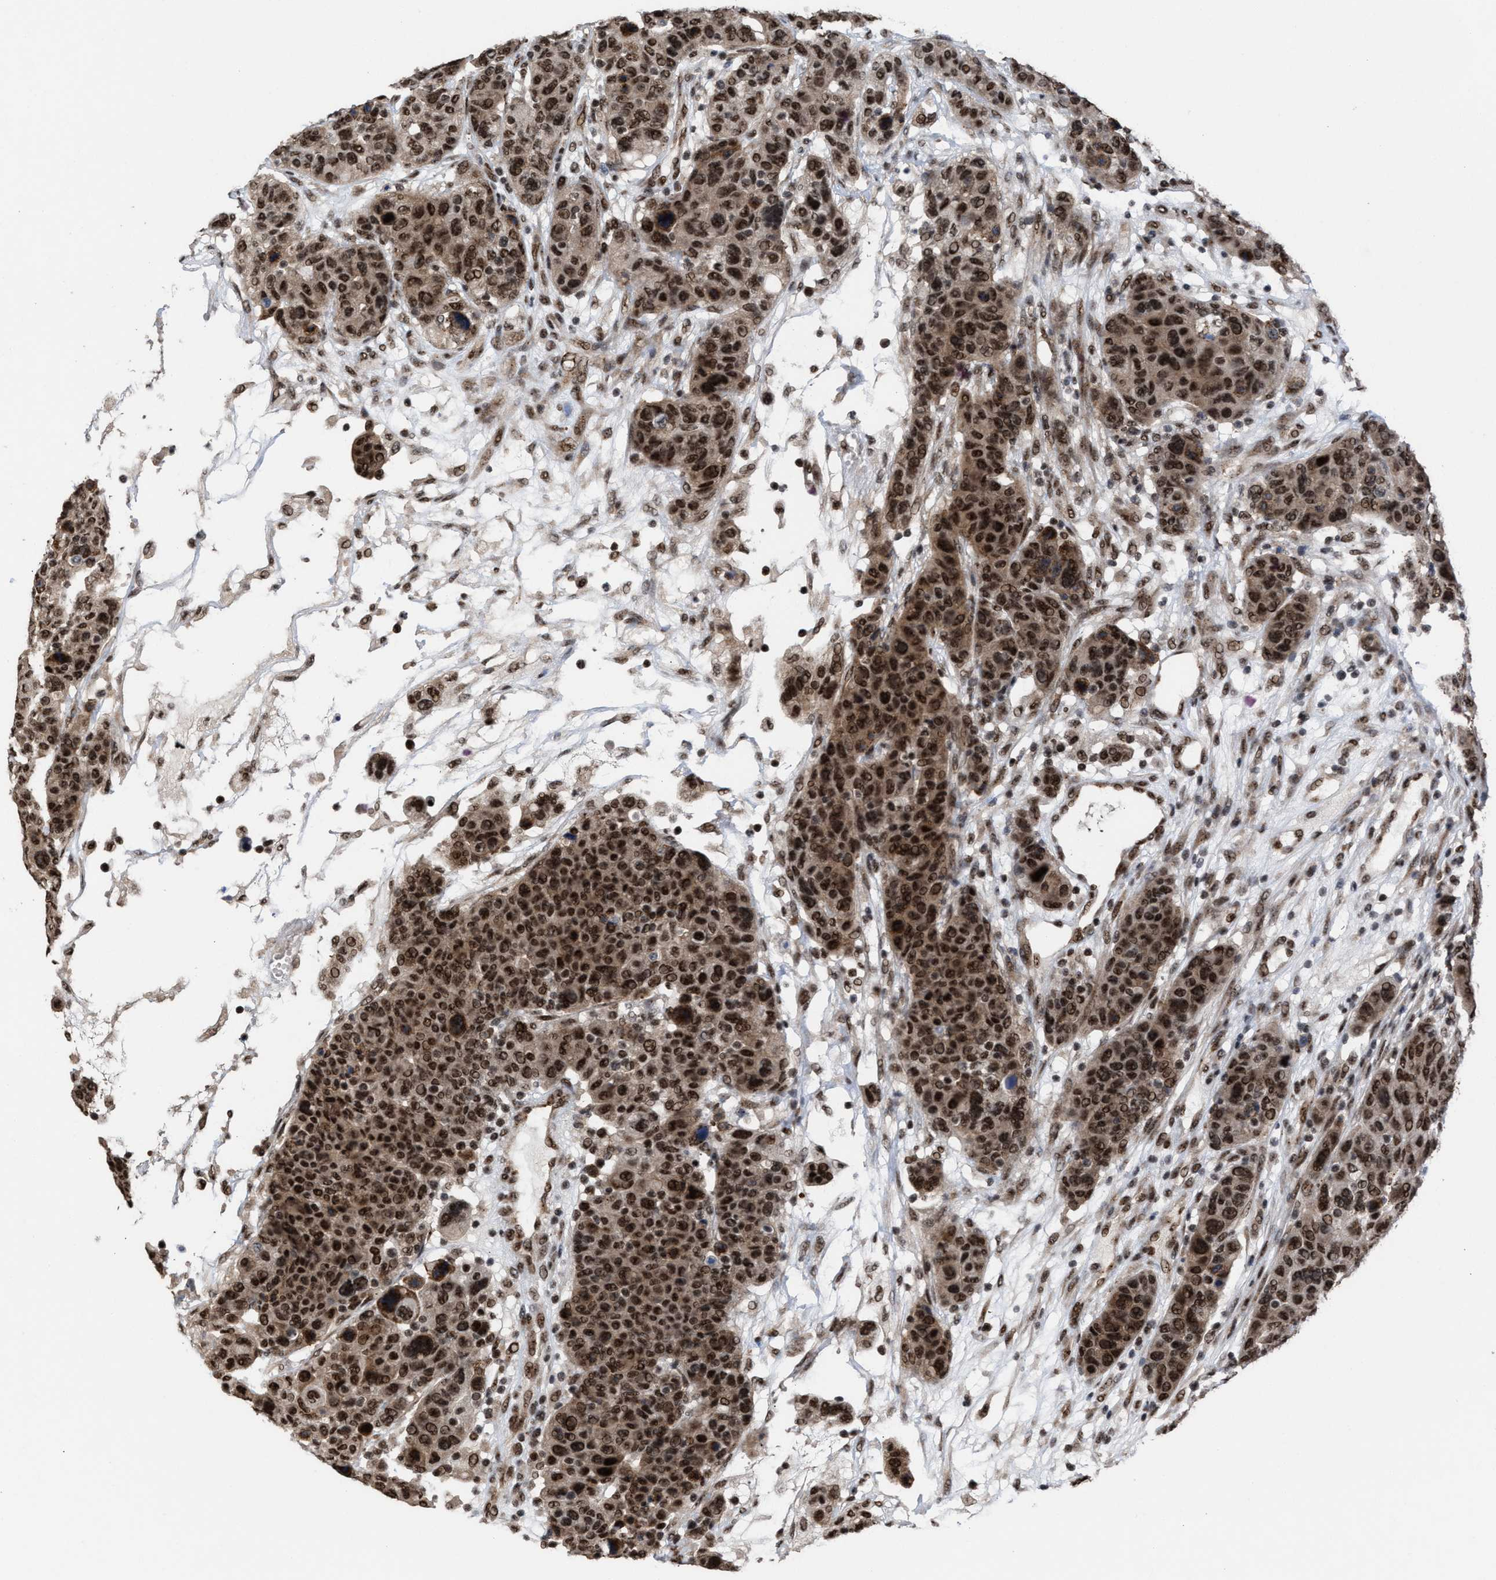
{"staining": {"intensity": "strong", "quantity": ">75%", "location": "cytoplasmic/membranous,nuclear"}, "tissue": "breast cancer", "cell_type": "Tumor cells", "image_type": "cancer", "snomed": [{"axis": "morphology", "description": "Duct carcinoma"}, {"axis": "topography", "description": "Breast"}], "caption": "Human breast infiltrating ductal carcinoma stained with a brown dye displays strong cytoplasmic/membranous and nuclear positive expression in about >75% of tumor cells.", "gene": "EIF4A3", "patient": {"sex": "female", "age": 37}}